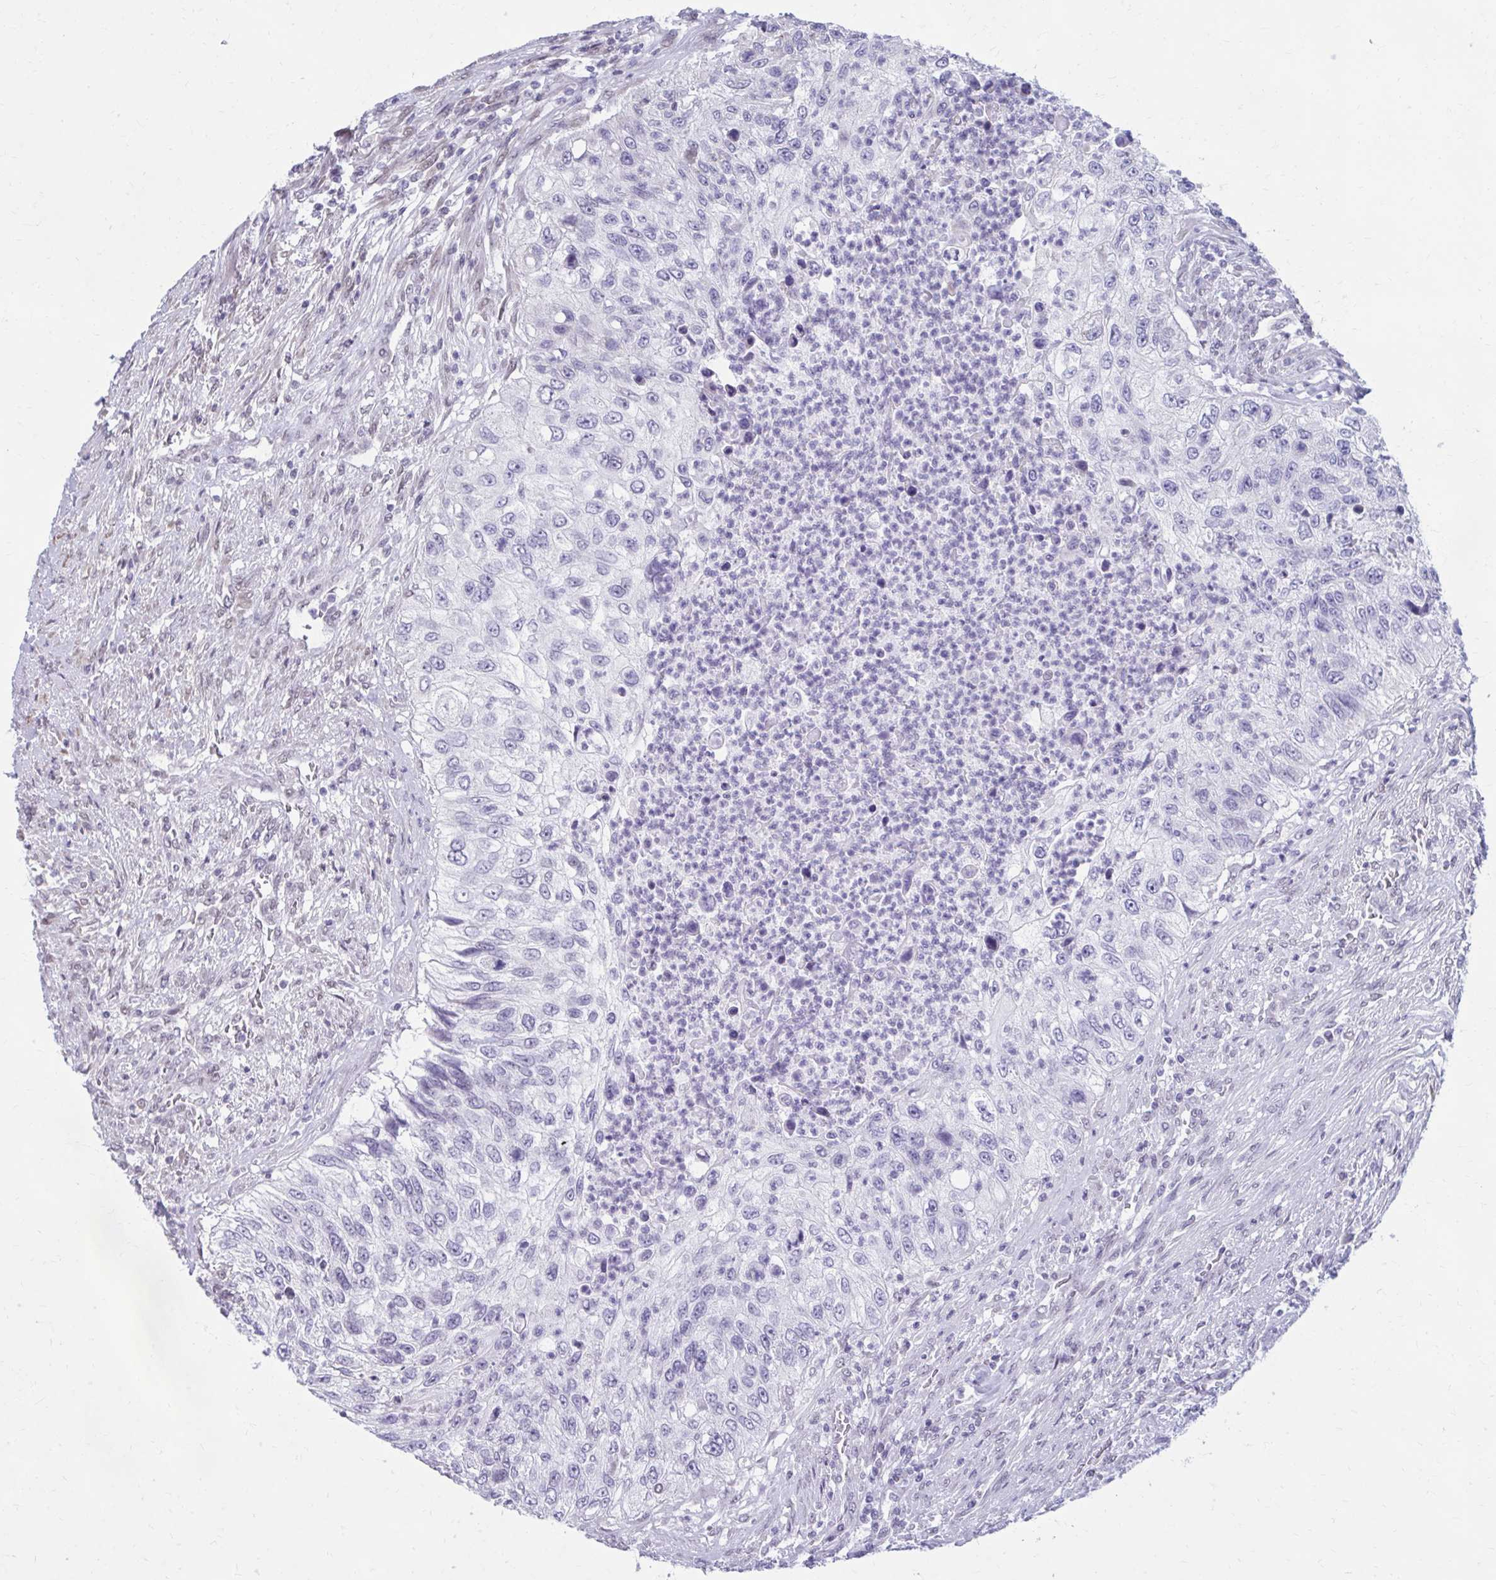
{"staining": {"intensity": "negative", "quantity": "none", "location": "none"}, "tissue": "urothelial cancer", "cell_type": "Tumor cells", "image_type": "cancer", "snomed": [{"axis": "morphology", "description": "Urothelial carcinoma, High grade"}, {"axis": "topography", "description": "Urinary bladder"}], "caption": "Immunohistochemistry of human urothelial carcinoma (high-grade) shows no staining in tumor cells. (DAB (3,3'-diaminobenzidine) immunohistochemistry with hematoxylin counter stain).", "gene": "PROSER1", "patient": {"sex": "female", "age": 60}}